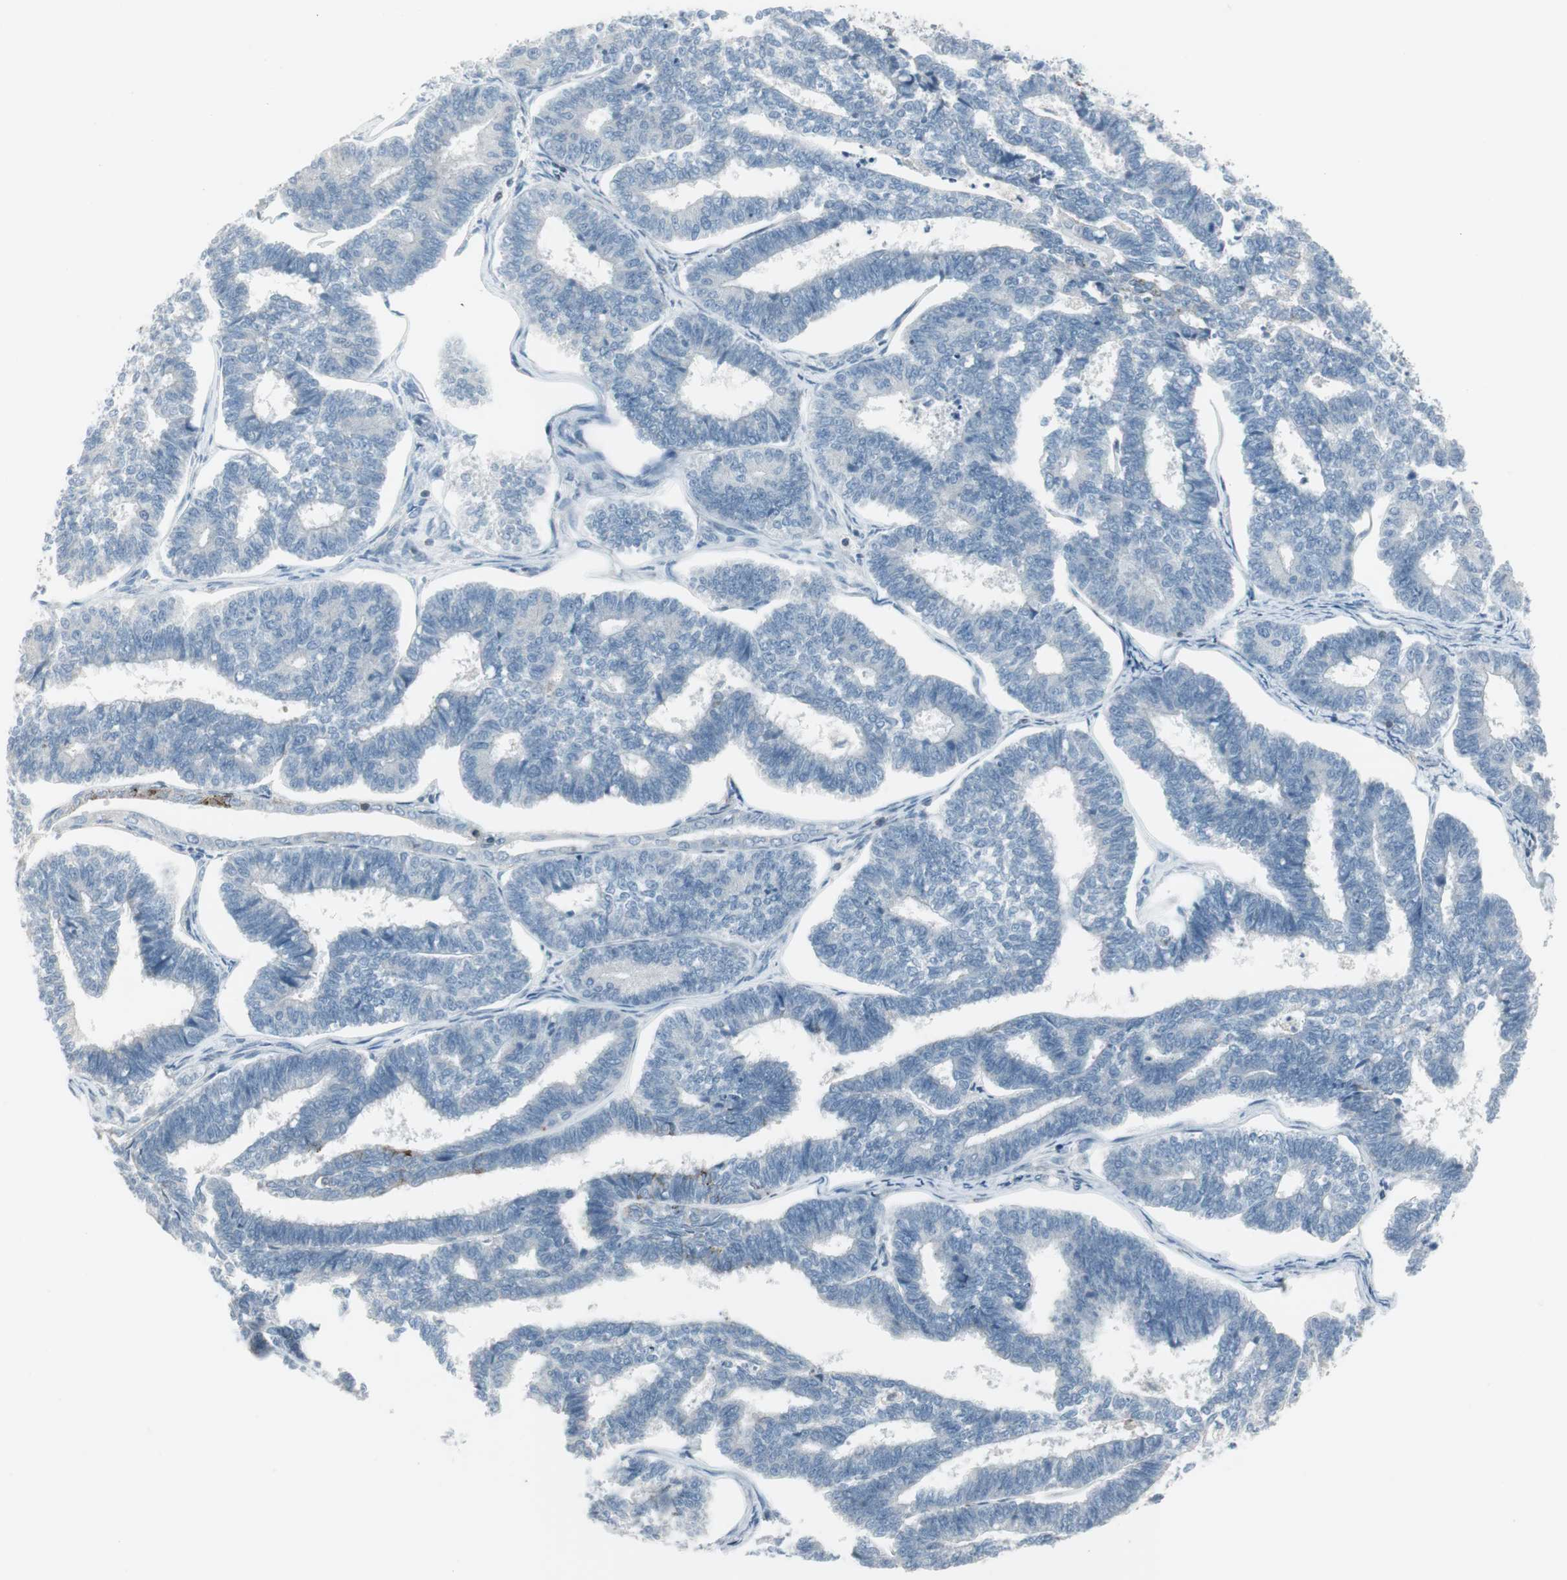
{"staining": {"intensity": "strong", "quantity": "<25%", "location": "cytoplasmic/membranous"}, "tissue": "endometrial cancer", "cell_type": "Tumor cells", "image_type": "cancer", "snomed": [{"axis": "morphology", "description": "Adenocarcinoma, NOS"}, {"axis": "topography", "description": "Endometrium"}], "caption": "Immunohistochemical staining of human endometrial adenocarcinoma exhibits strong cytoplasmic/membranous protein staining in about <25% of tumor cells.", "gene": "ARG2", "patient": {"sex": "female", "age": 70}}